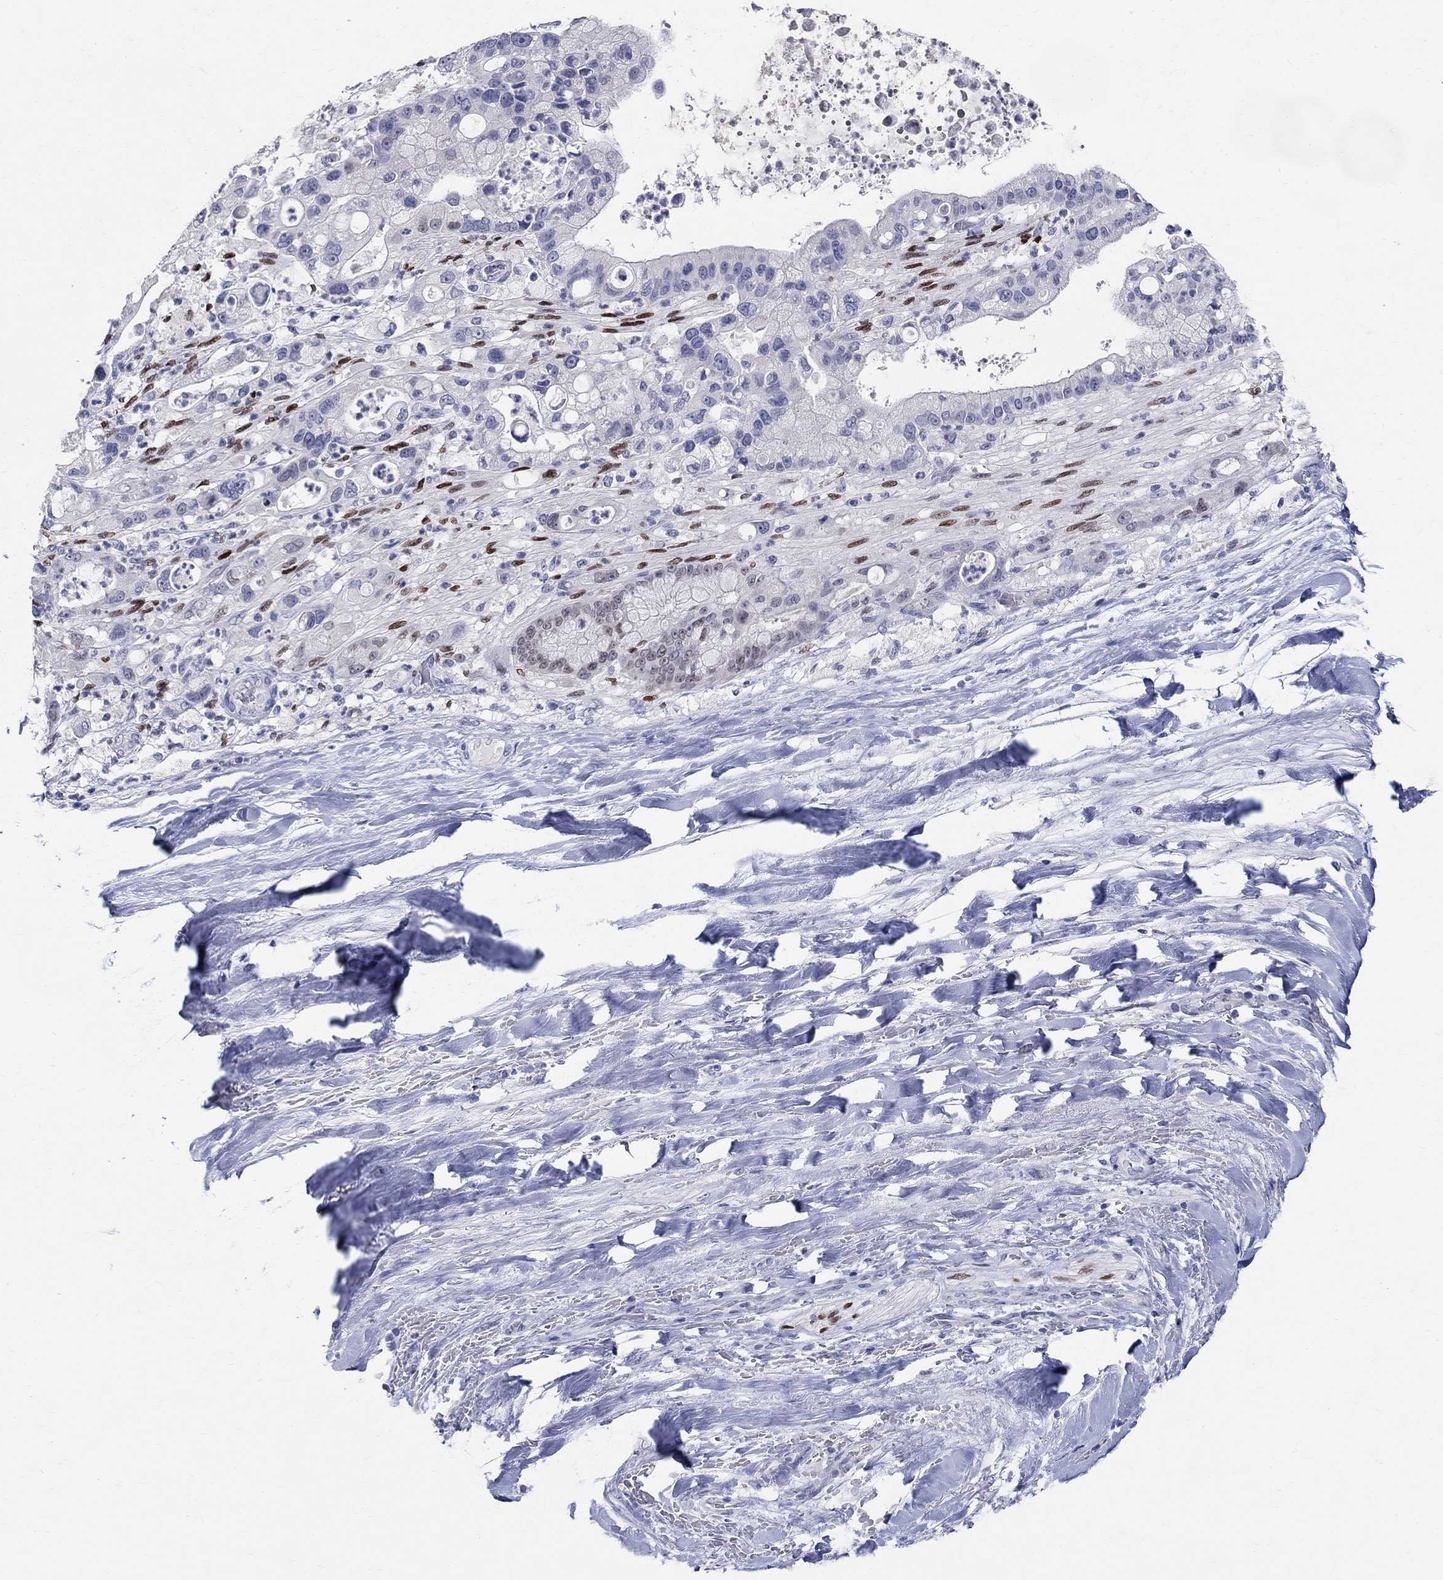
{"staining": {"intensity": "weak", "quantity": "<25%", "location": "nuclear"}, "tissue": "liver cancer", "cell_type": "Tumor cells", "image_type": "cancer", "snomed": [{"axis": "morphology", "description": "Cholangiocarcinoma"}, {"axis": "topography", "description": "Liver"}], "caption": "The photomicrograph reveals no staining of tumor cells in cholangiocarcinoma (liver). The staining was performed using DAB to visualize the protein expression in brown, while the nuclei were stained in blue with hematoxylin (Magnification: 20x).", "gene": "SOX2", "patient": {"sex": "female", "age": 54}}